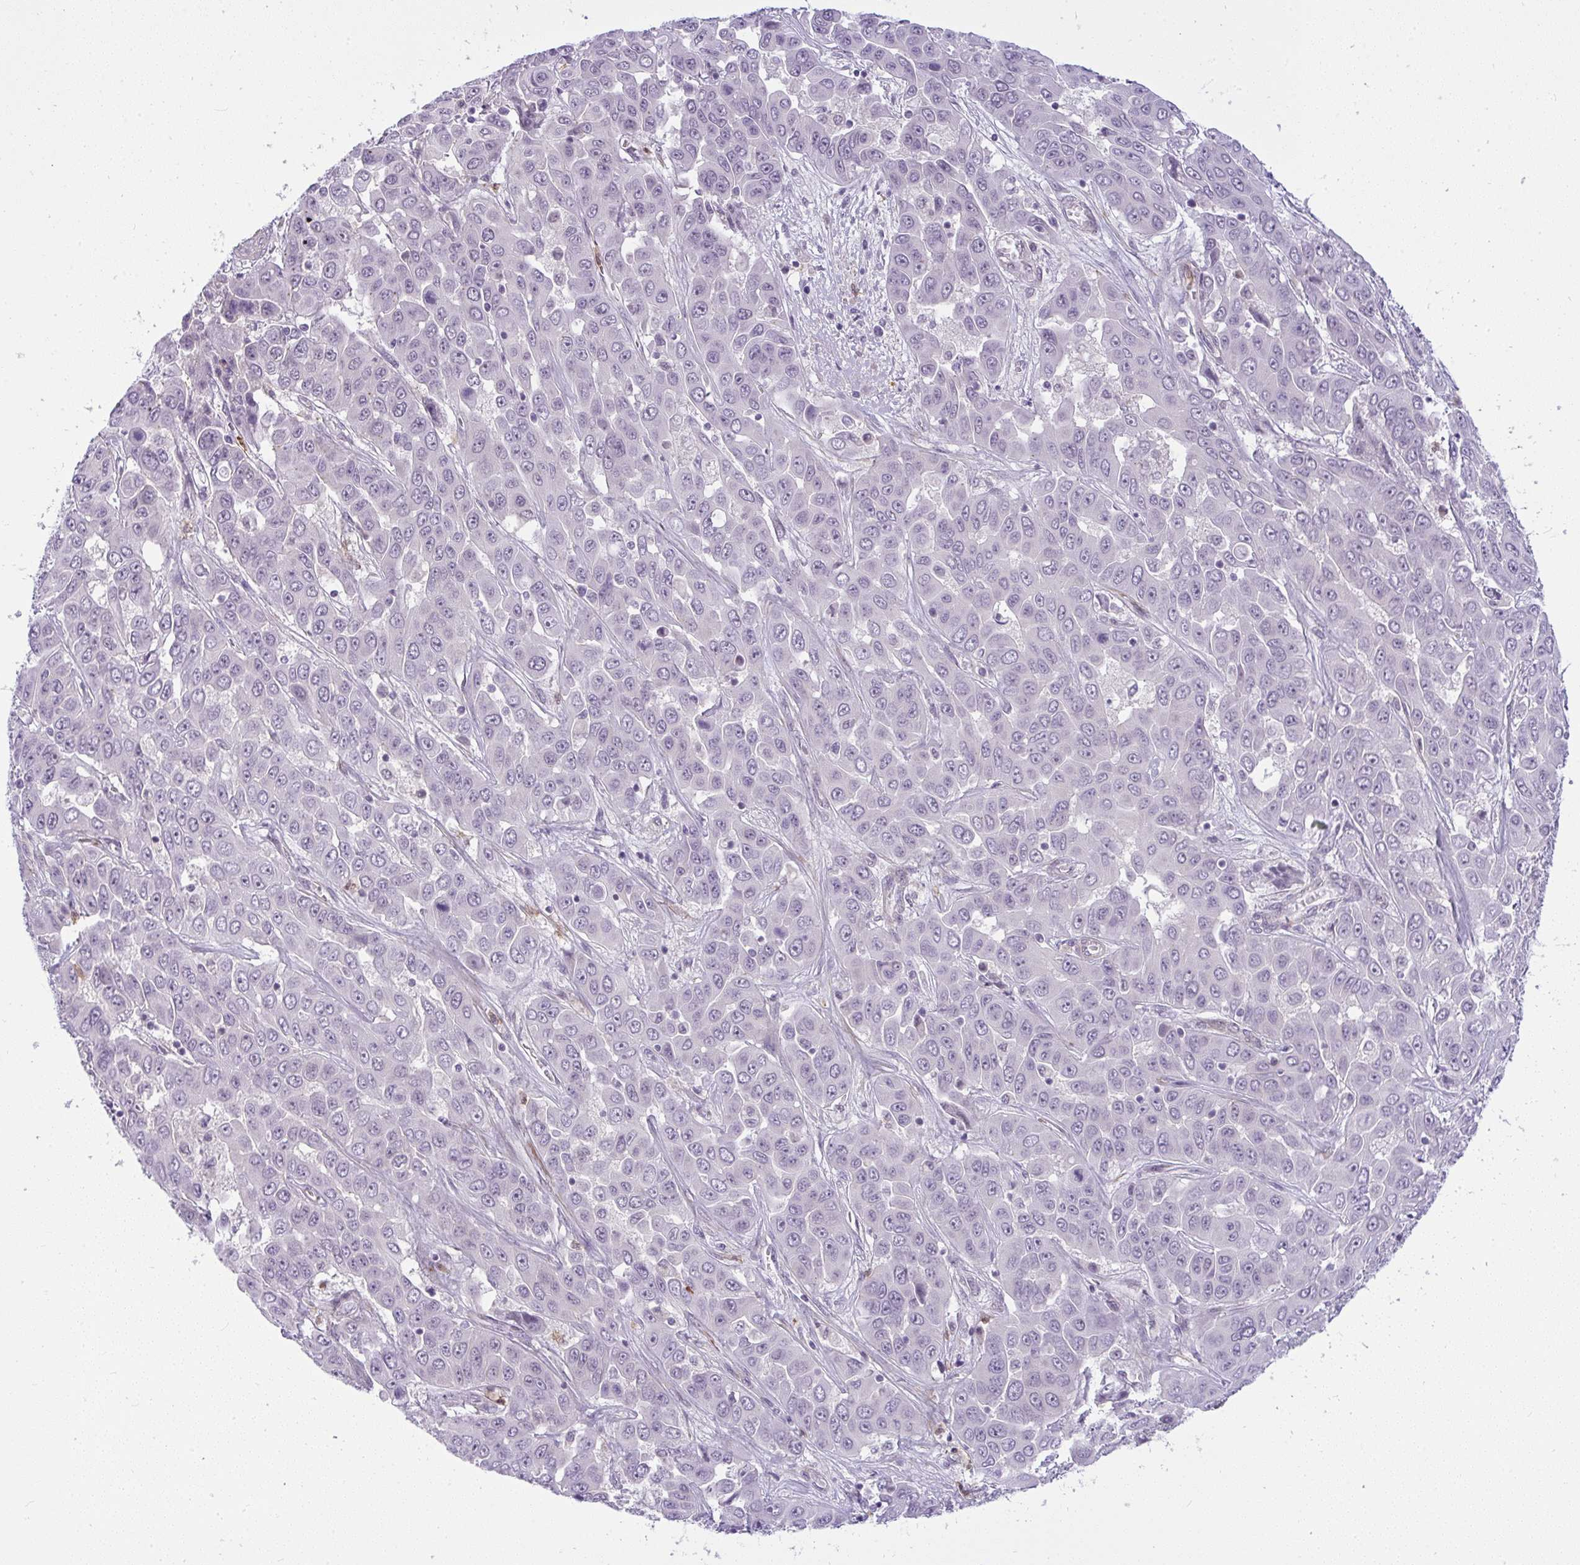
{"staining": {"intensity": "negative", "quantity": "none", "location": "none"}, "tissue": "liver cancer", "cell_type": "Tumor cells", "image_type": "cancer", "snomed": [{"axis": "morphology", "description": "Cholangiocarcinoma"}, {"axis": "topography", "description": "Liver"}], "caption": "DAB (3,3'-diaminobenzidine) immunohistochemical staining of liver cholangiocarcinoma demonstrates no significant positivity in tumor cells.", "gene": "DZIP1", "patient": {"sex": "female", "age": 52}}